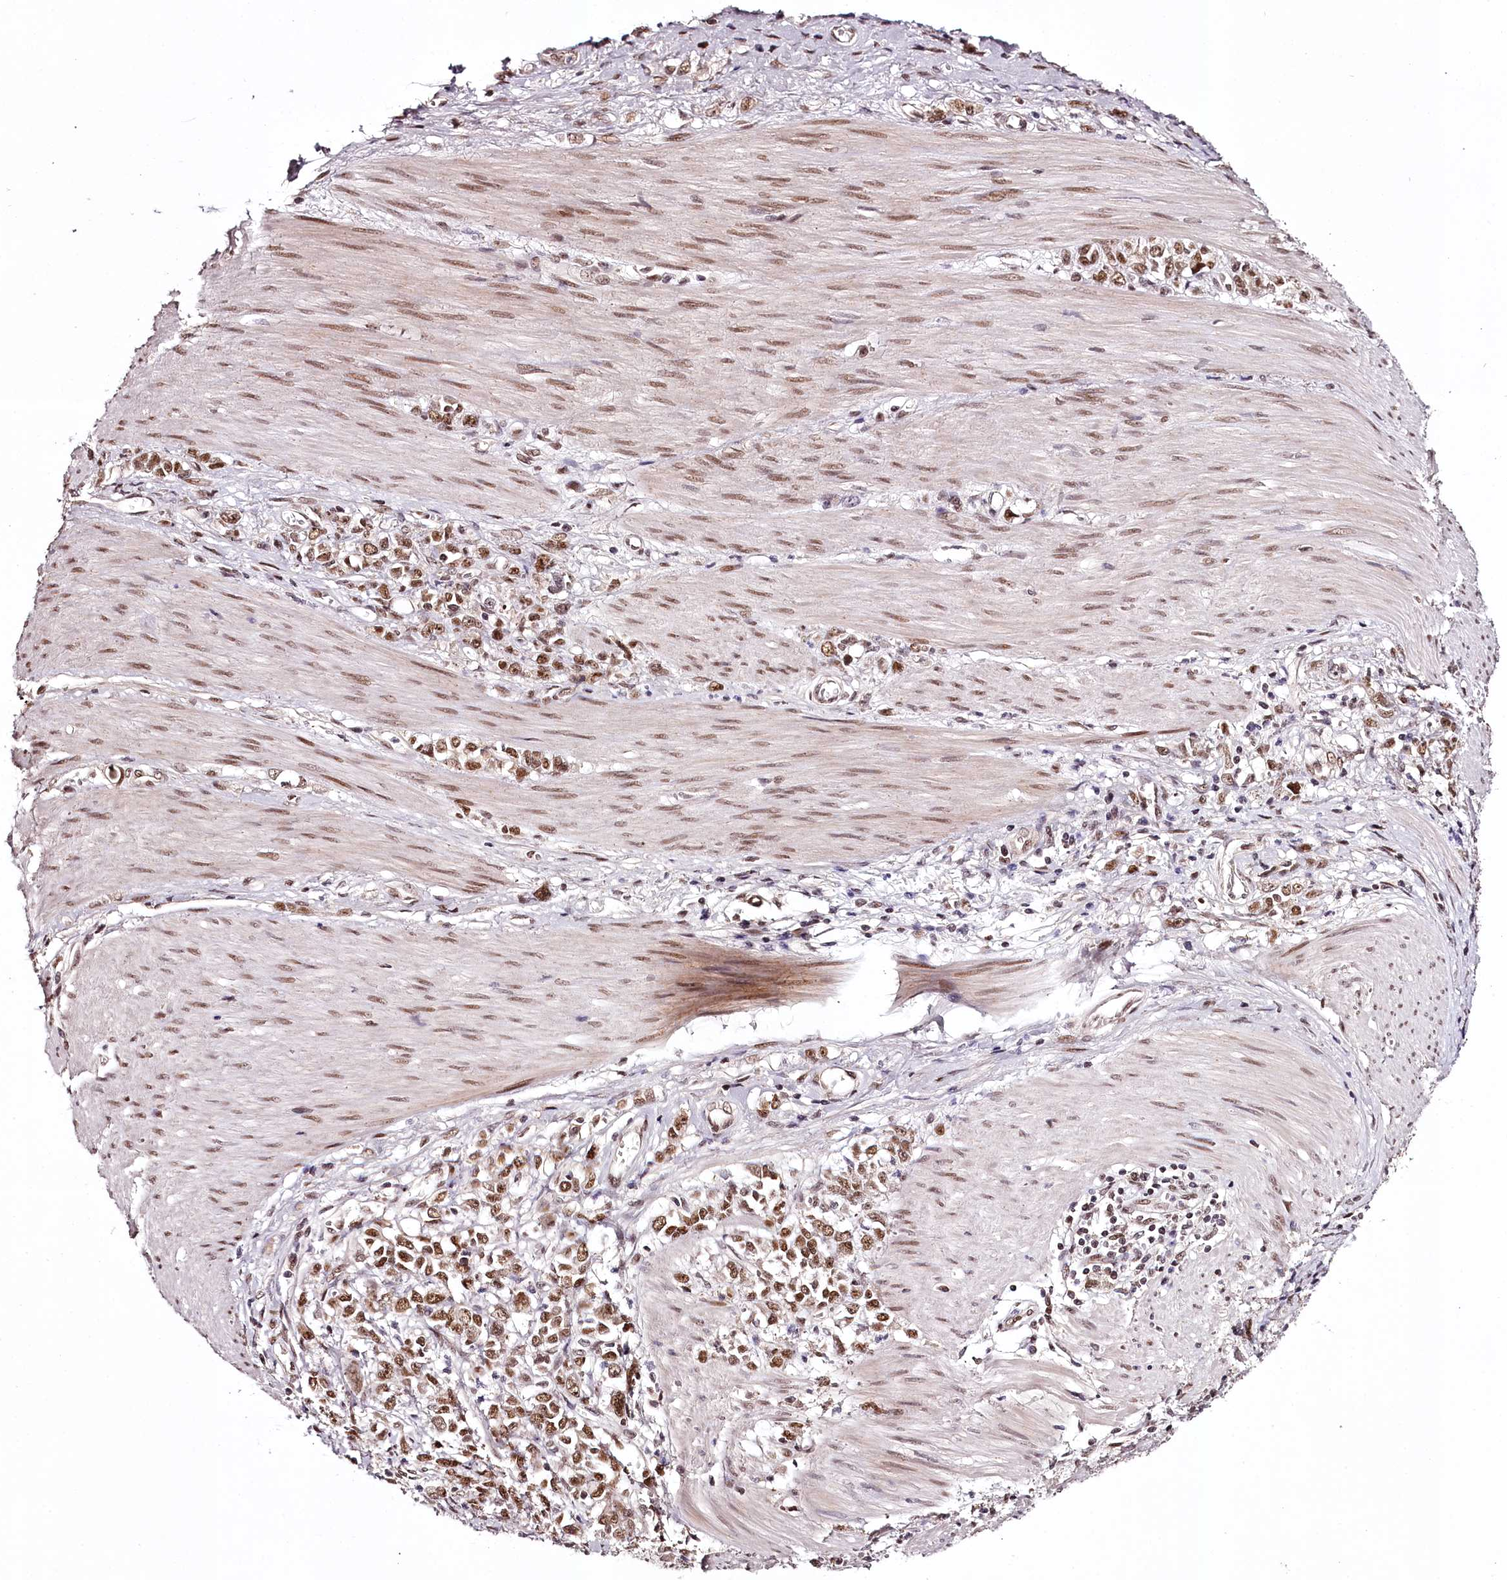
{"staining": {"intensity": "moderate", "quantity": ">75%", "location": "nuclear"}, "tissue": "stomach cancer", "cell_type": "Tumor cells", "image_type": "cancer", "snomed": [{"axis": "morphology", "description": "Adenocarcinoma, NOS"}, {"axis": "topography", "description": "Stomach"}], "caption": "Approximately >75% of tumor cells in stomach adenocarcinoma demonstrate moderate nuclear protein expression as visualized by brown immunohistochemical staining.", "gene": "TTC33", "patient": {"sex": "female", "age": 76}}